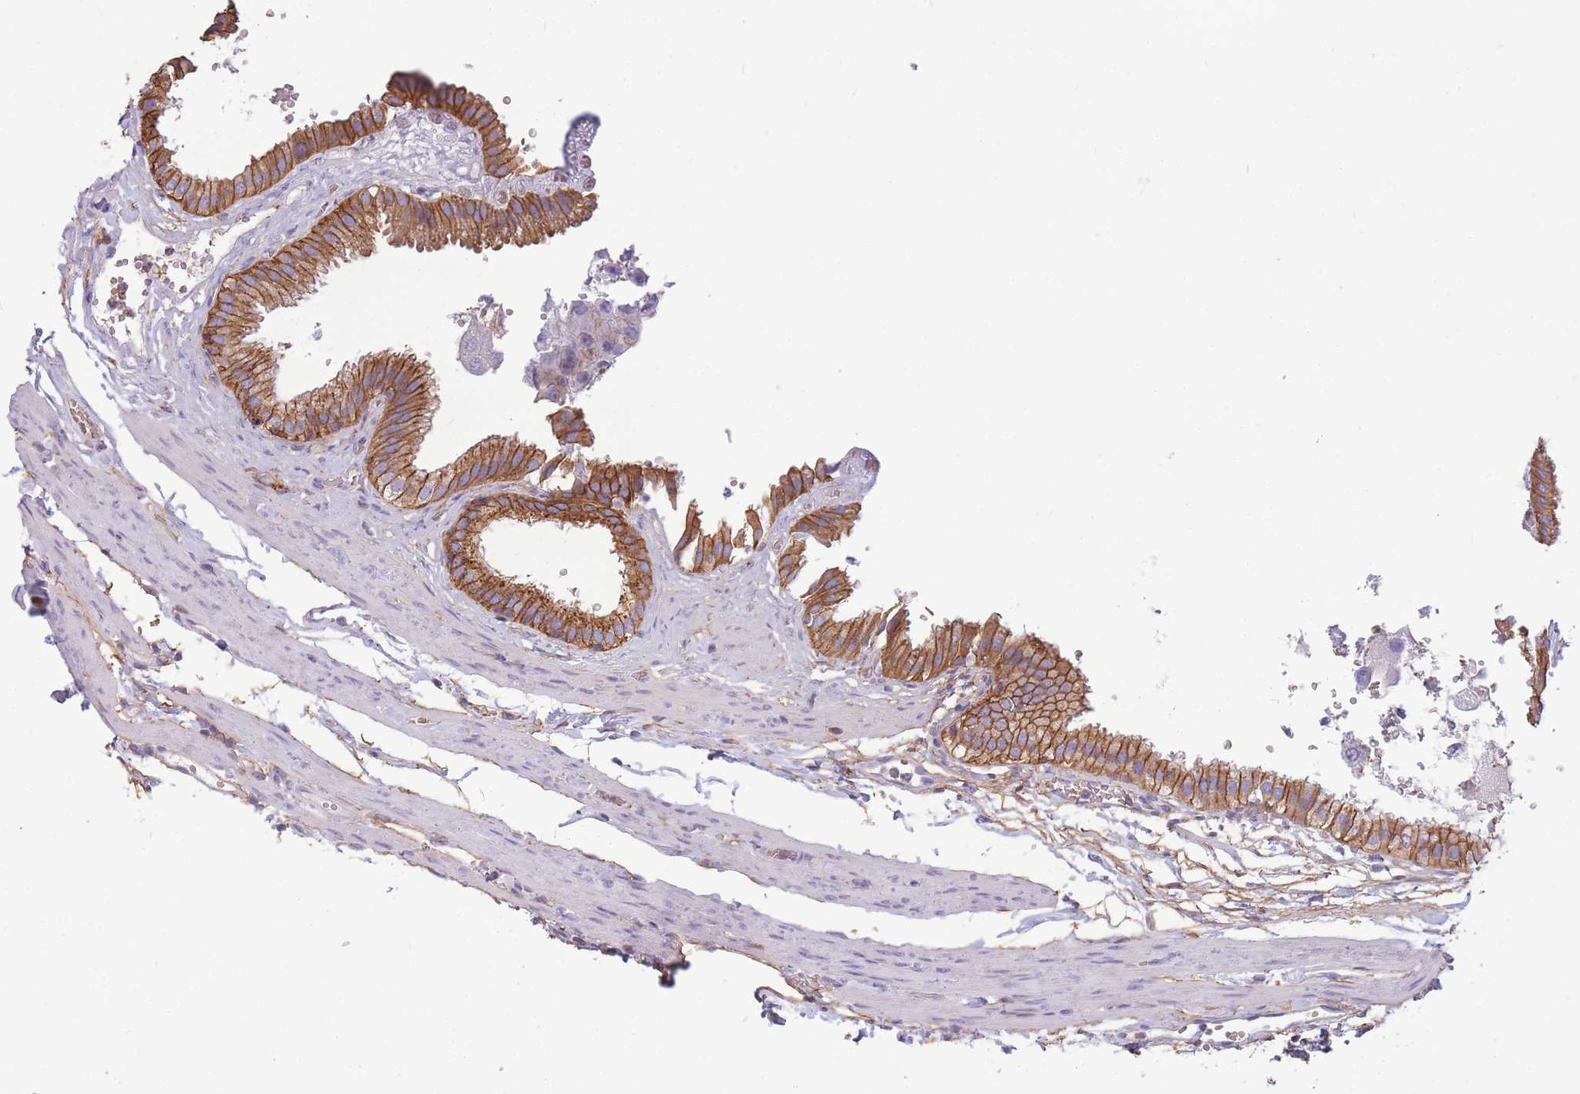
{"staining": {"intensity": "strong", "quantity": ">75%", "location": "cytoplasmic/membranous"}, "tissue": "gallbladder", "cell_type": "Glandular cells", "image_type": "normal", "snomed": [{"axis": "morphology", "description": "Normal tissue, NOS"}, {"axis": "topography", "description": "Gallbladder"}], "caption": "The image demonstrates immunohistochemical staining of benign gallbladder. There is strong cytoplasmic/membranous positivity is identified in about >75% of glandular cells.", "gene": "ADD1", "patient": {"sex": "female", "age": 61}}